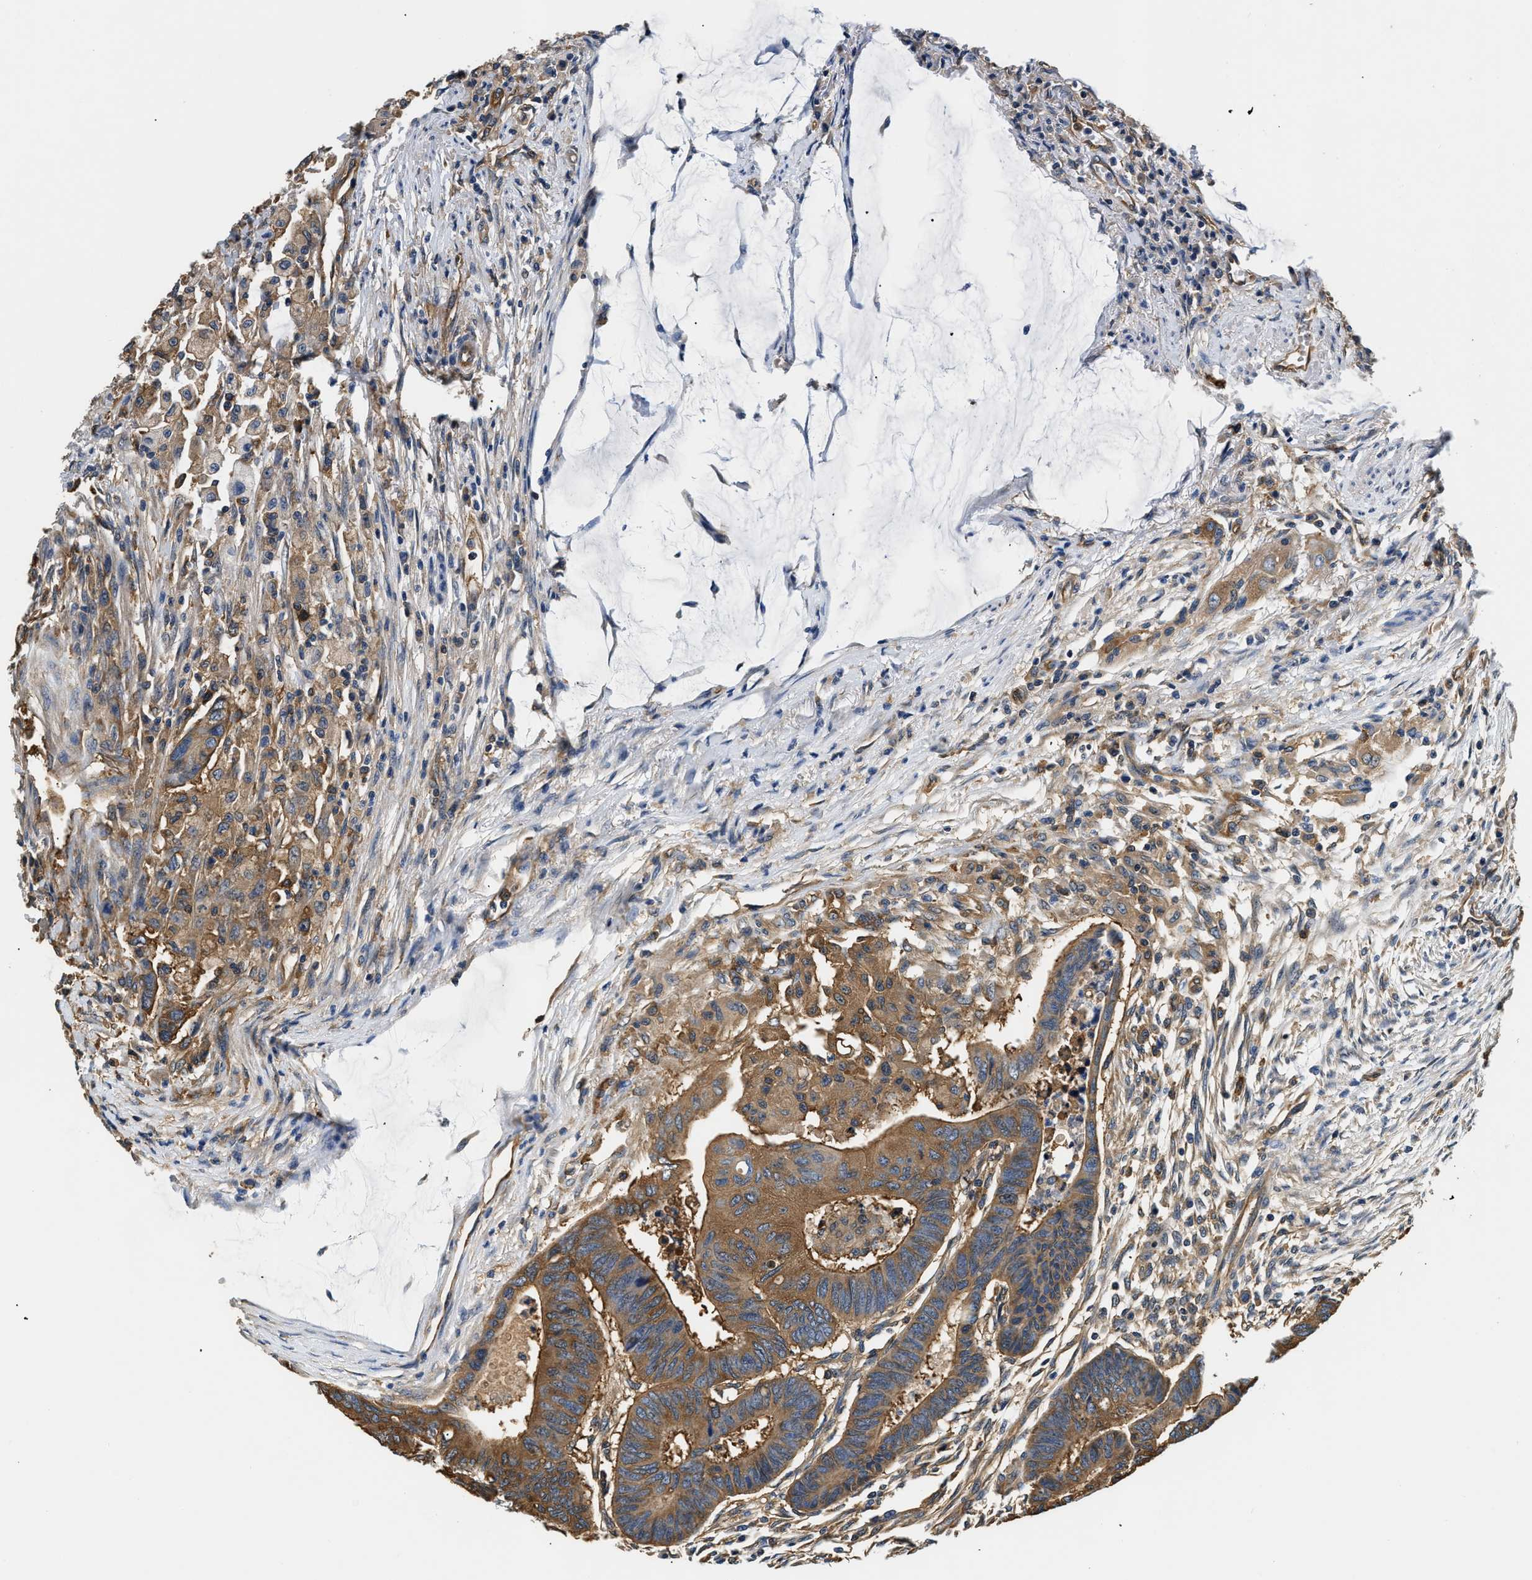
{"staining": {"intensity": "strong", "quantity": ">75%", "location": "cytoplasmic/membranous"}, "tissue": "colorectal cancer", "cell_type": "Tumor cells", "image_type": "cancer", "snomed": [{"axis": "morphology", "description": "Normal tissue, NOS"}, {"axis": "morphology", "description": "Adenocarcinoma, NOS"}, {"axis": "topography", "description": "Rectum"}, {"axis": "topography", "description": "Peripheral nerve tissue"}], "caption": "Adenocarcinoma (colorectal) was stained to show a protein in brown. There is high levels of strong cytoplasmic/membranous expression in about >75% of tumor cells. (DAB (3,3'-diaminobenzidine) IHC with brightfield microscopy, high magnification).", "gene": "PPP2R1B", "patient": {"sex": "male", "age": 92}}